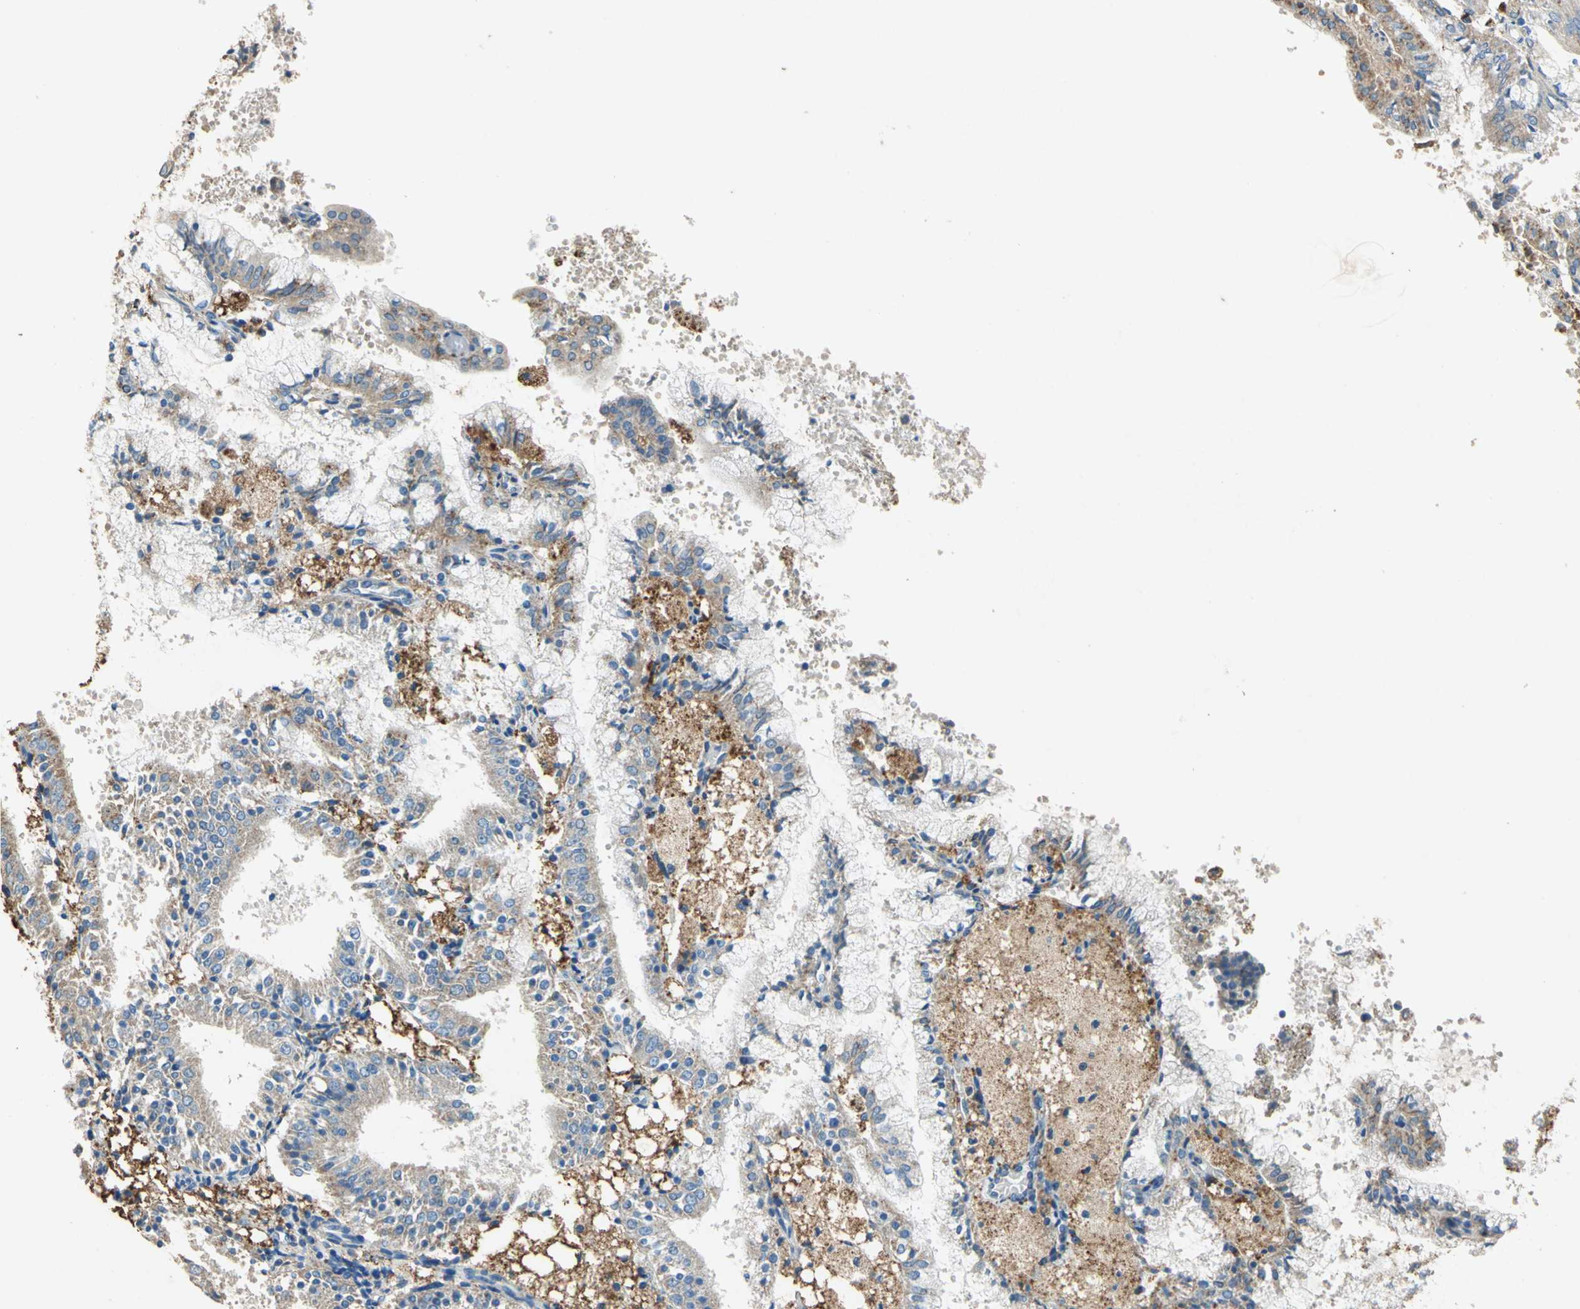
{"staining": {"intensity": "weak", "quantity": ">75%", "location": "cytoplasmic/membranous"}, "tissue": "endometrial cancer", "cell_type": "Tumor cells", "image_type": "cancer", "snomed": [{"axis": "morphology", "description": "Adenocarcinoma, NOS"}, {"axis": "topography", "description": "Endometrium"}], "caption": "The immunohistochemical stain shows weak cytoplasmic/membranous staining in tumor cells of endometrial cancer (adenocarcinoma) tissue. The protein is stained brown, and the nuclei are stained in blue (DAB (3,3'-diaminobenzidine) IHC with brightfield microscopy, high magnification).", "gene": "ADAMTS5", "patient": {"sex": "female", "age": 63}}